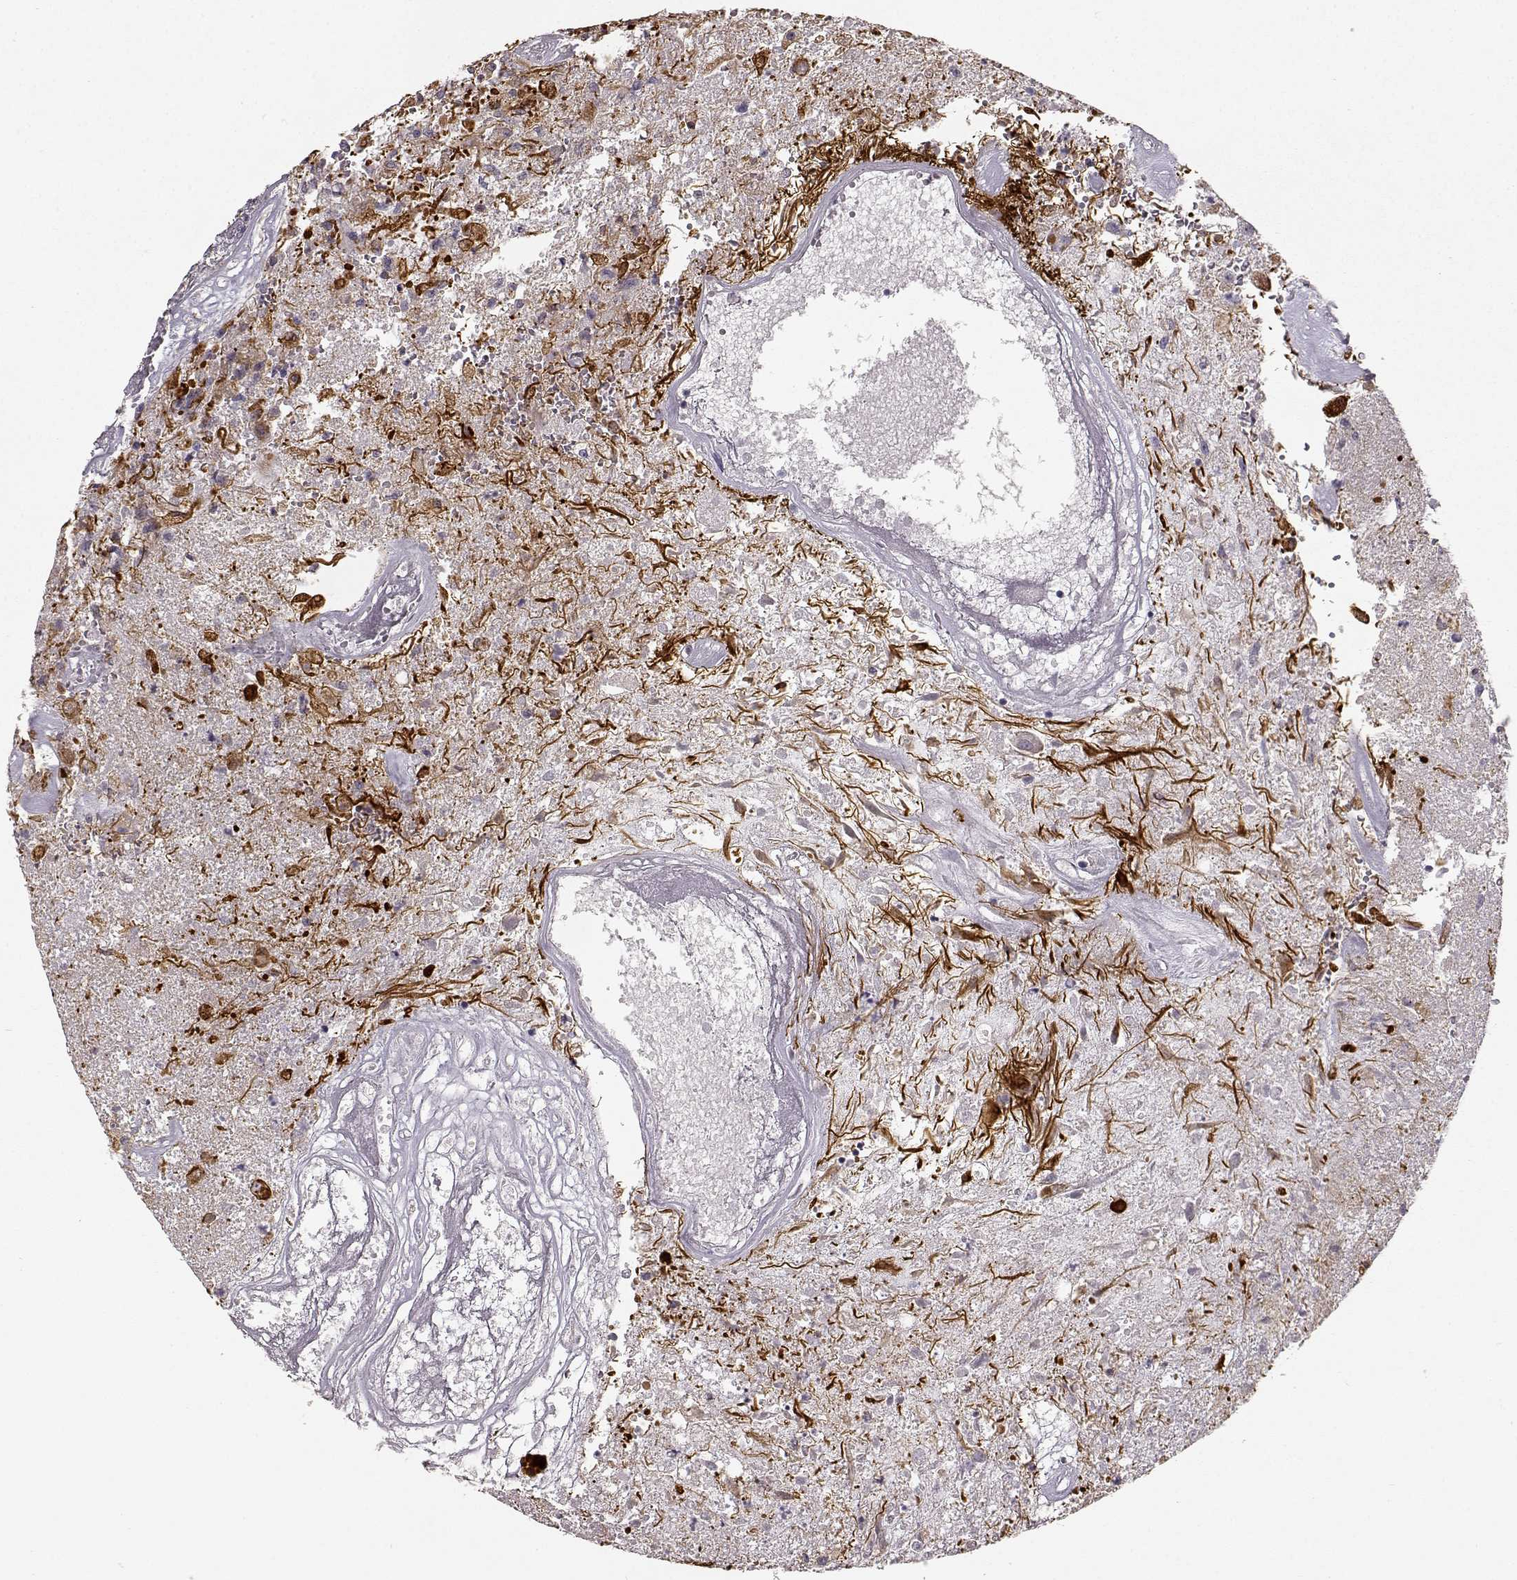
{"staining": {"intensity": "negative", "quantity": "none", "location": "none"}, "tissue": "glioma", "cell_type": "Tumor cells", "image_type": "cancer", "snomed": [{"axis": "morphology", "description": "Glioma, malignant, High grade"}, {"axis": "topography", "description": "Brain"}], "caption": "Image shows no protein staining in tumor cells of glioma tissue.", "gene": "ERBB3", "patient": {"sex": "male", "age": 56}}